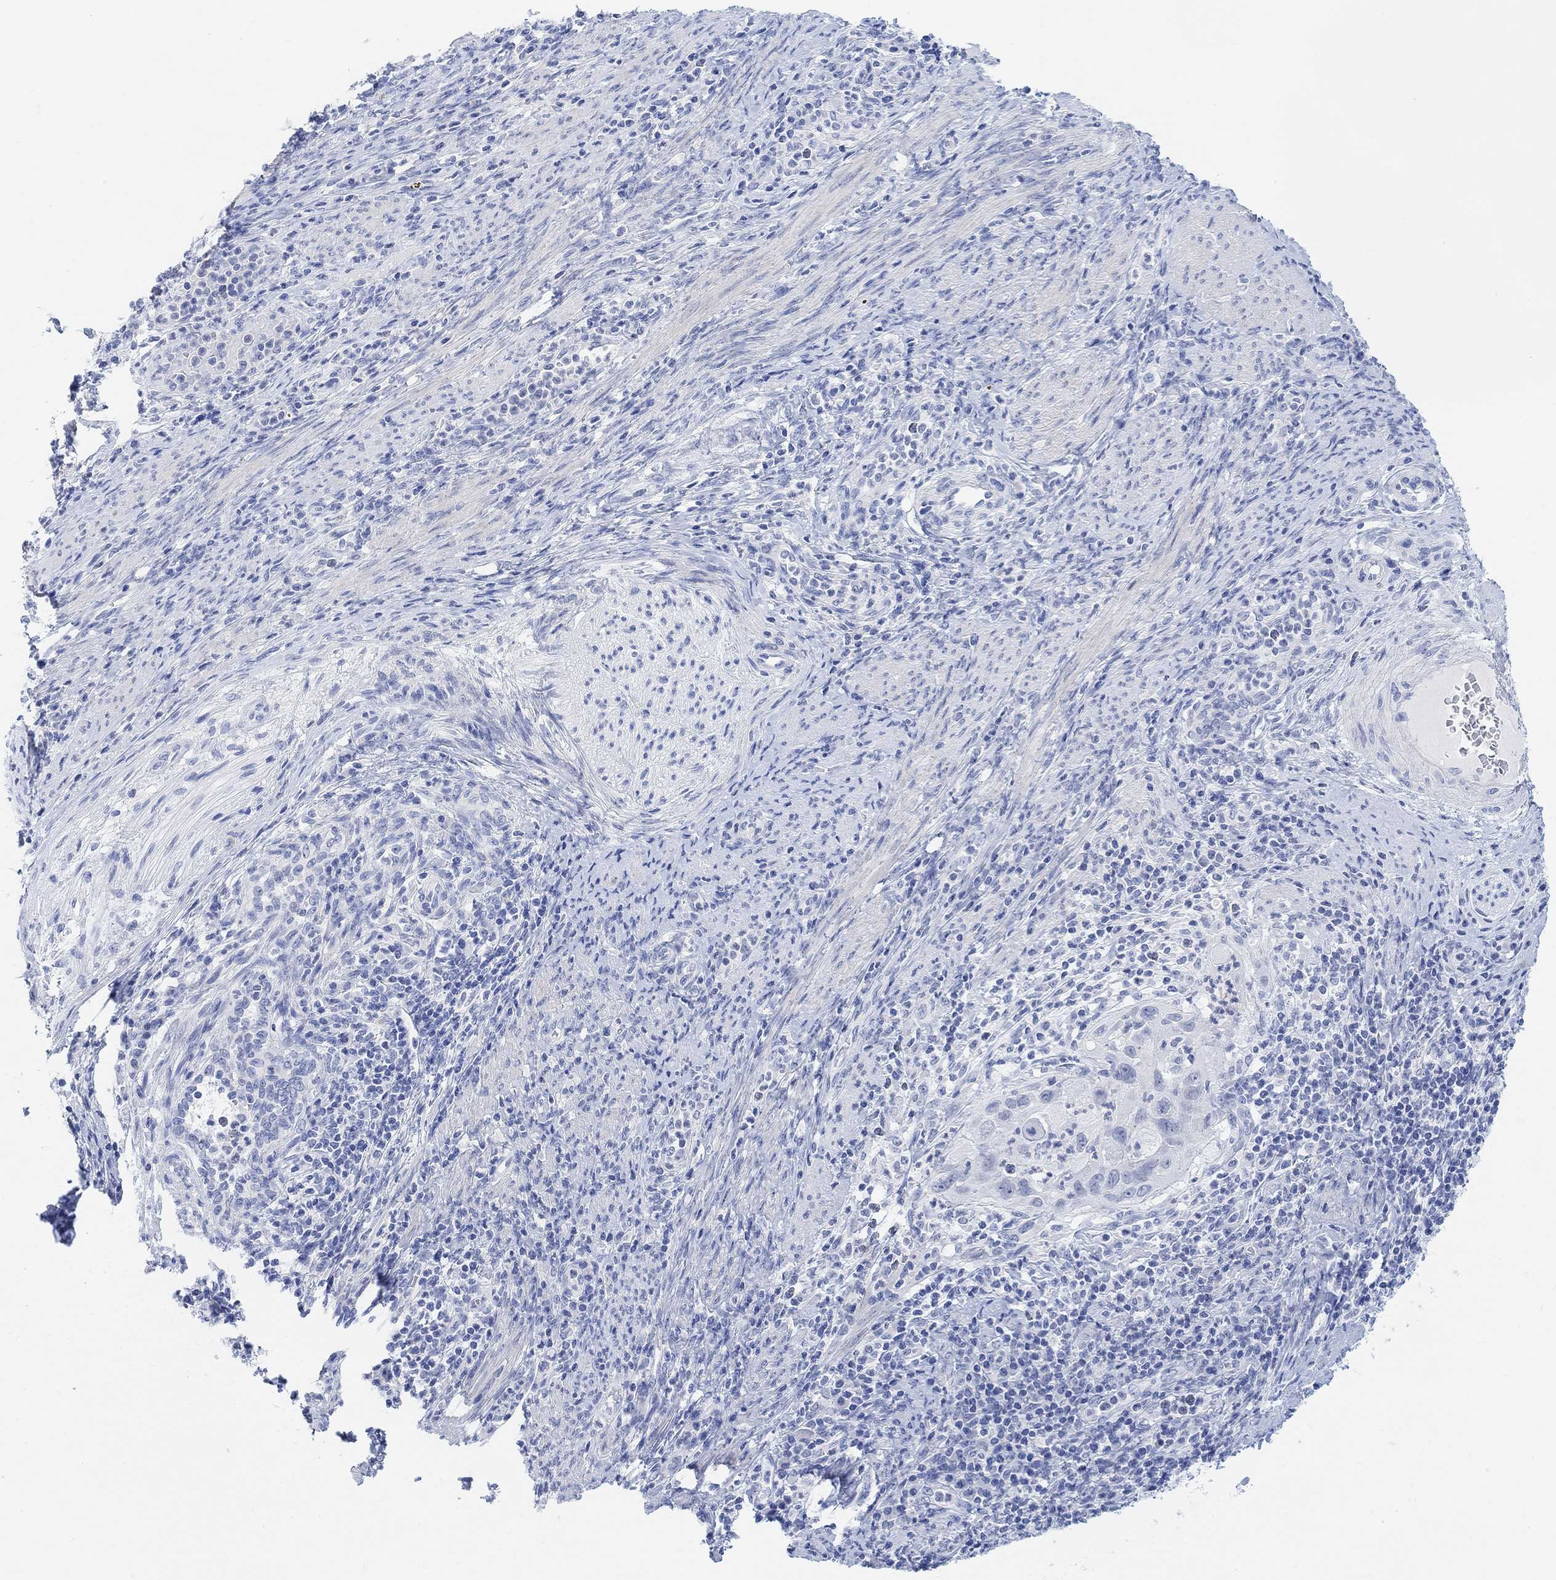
{"staining": {"intensity": "negative", "quantity": "none", "location": "none"}, "tissue": "cervical cancer", "cell_type": "Tumor cells", "image_type": "cancer", "snomed": [{"axis": "morphology", "description": "Squamous cell carcinoma, NOS"}, {"axis": "topography", "description": "Cervix"}], "caption": "A high-resolution photomicrograph shows immunohistochemistry (IHC) staining of cervical squamous cell carcinoma, which exhibits no significant positivity in tumor cells.", "gene": "ENO4", "patient": {"sex": "female", "age": 26}}